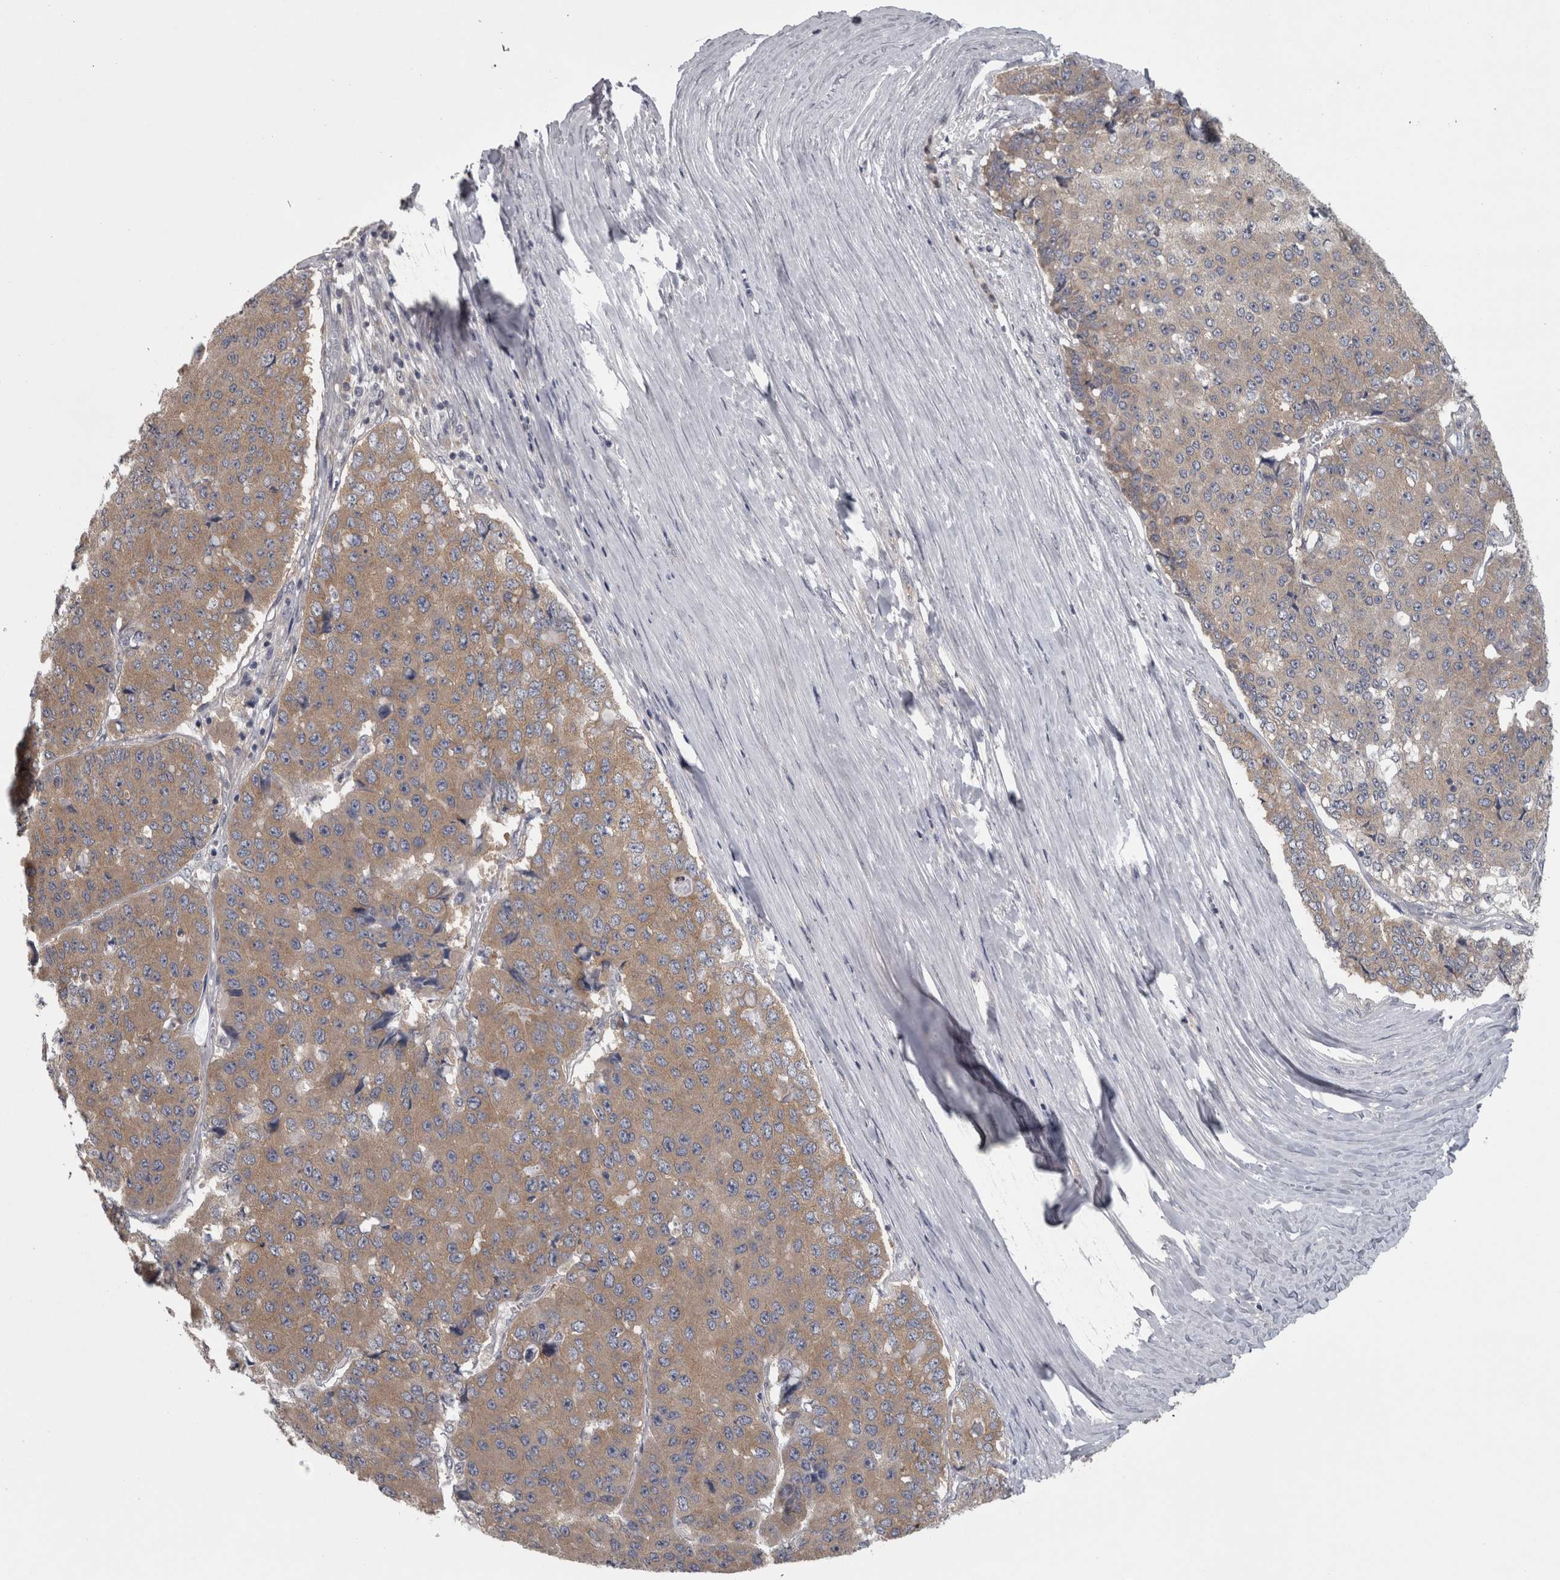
{"staining": {"intensity": "moderate", "quantity": ">75%", "location": "cytoplasmic/membranous"}, "tissue": "pancreatic cancer", "cell_type": "Tumor cells", "image_type": "cancer", "snomed": [{"axis": "morphology", "description": "Adenocarcinoma, NOS"}, {"axis": "topography", "description": "Pancreas"}], "caption": "Protein analysis of adenocarcinoma (pancreatic) tissue demonstrates moderate cytoplasmic/membranous staining in about >75% of tumor cells. Immunohistochemistry stains the protein of interest in brown and the nuclei are stained blue.", "gene": "PRKCI", "patient": {"sex": "male", "age": 50}}